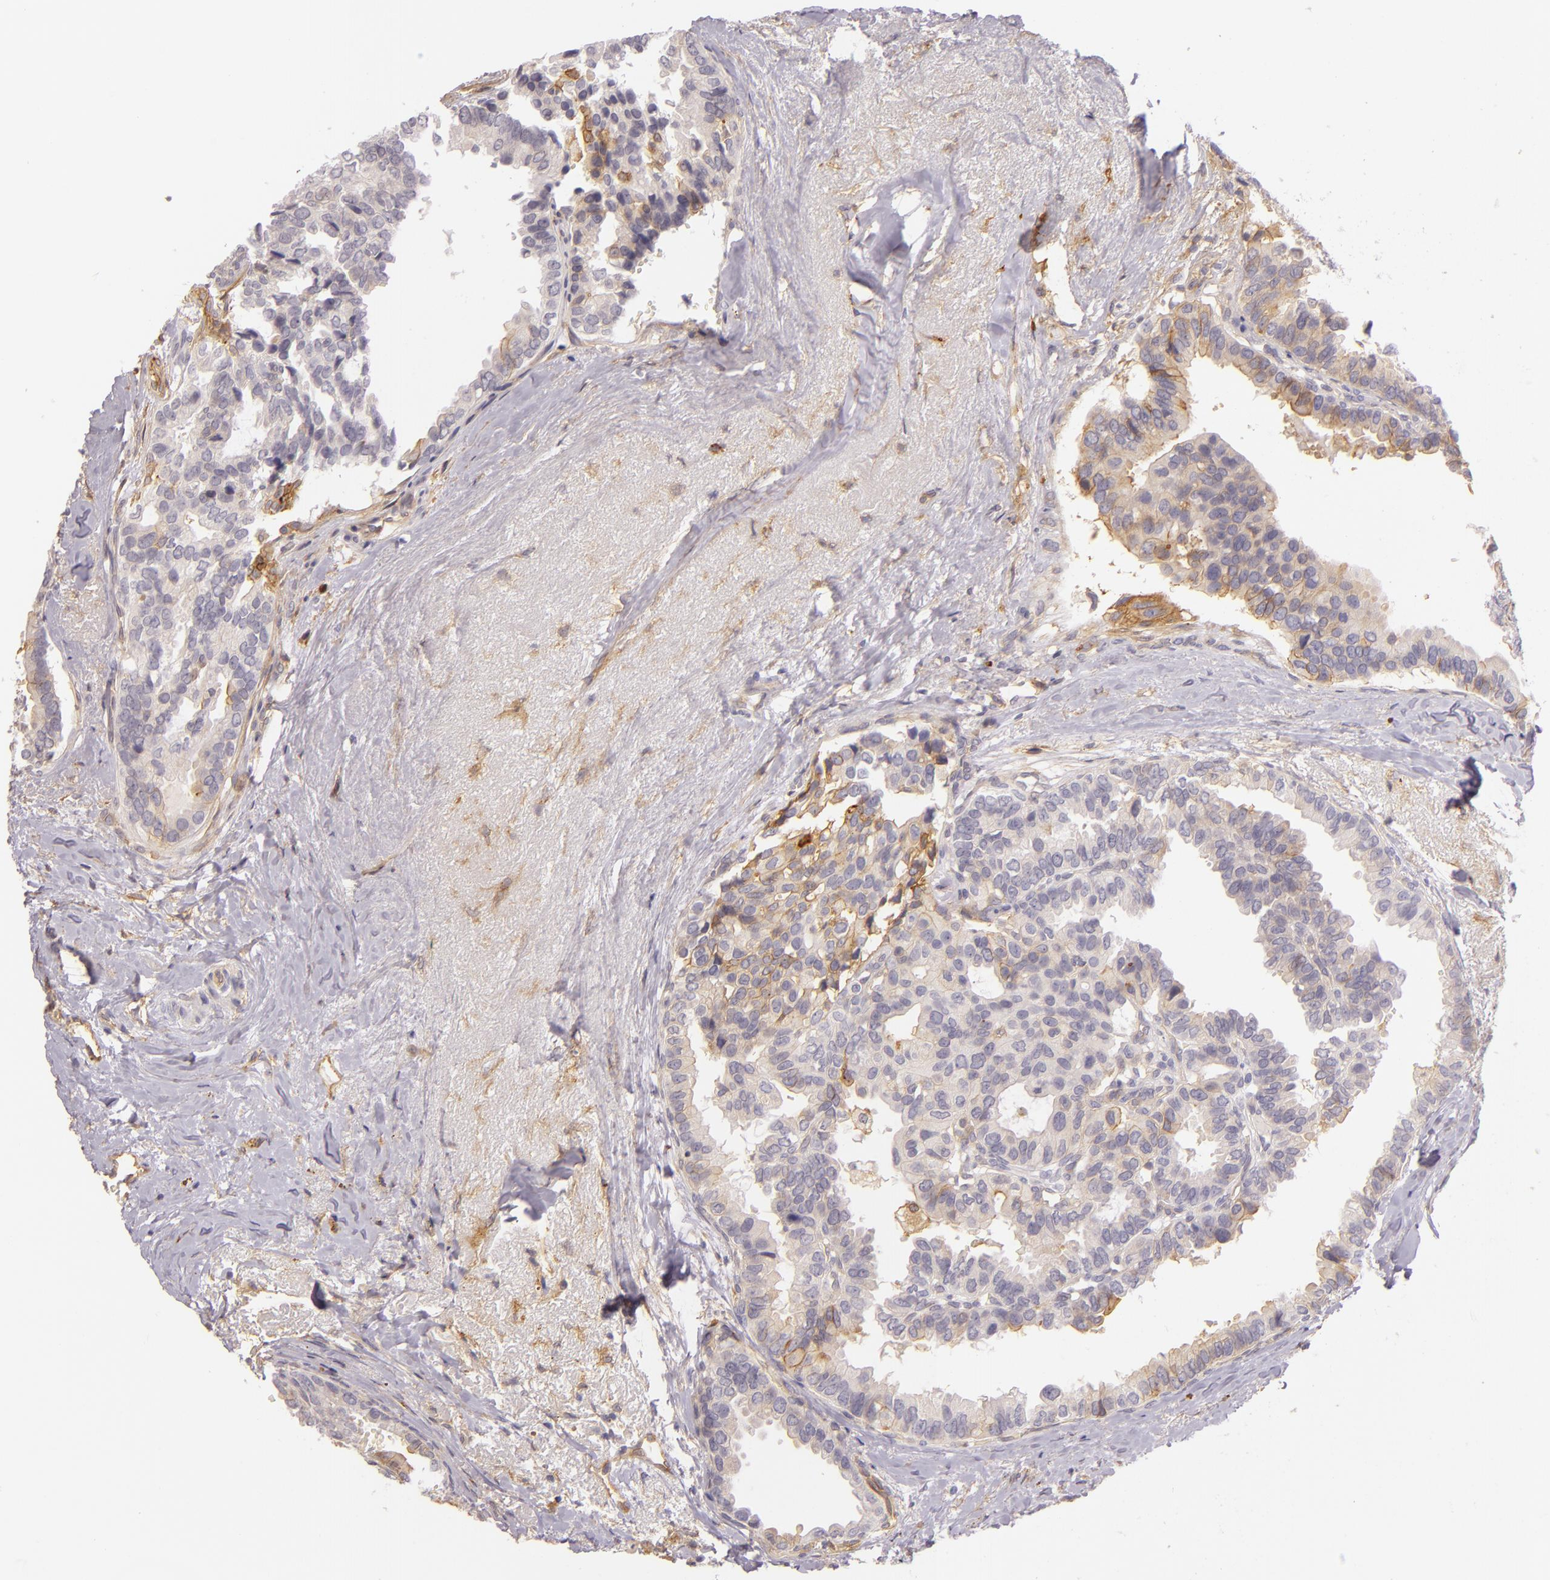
{"staining": {"intensity": "weak", "quantity": "<25%", "location": "cytoplasmic/membranous"}, "tissue": "breast cancer", "cell_type": "Tumor cells", "image_type": "cancer", "snomed": [{"axis": "morphology", "description": "Duct carcinoma"}, {"axis": "topography", "description": "Breast"}], "caption": "IHC histopathology image of neoplastic tissue: breast cancer stained with DAB displays no significant protein staining in tumor cells.", "gene": "CTSF", "patient": {"sex": "female", "age": 69}}